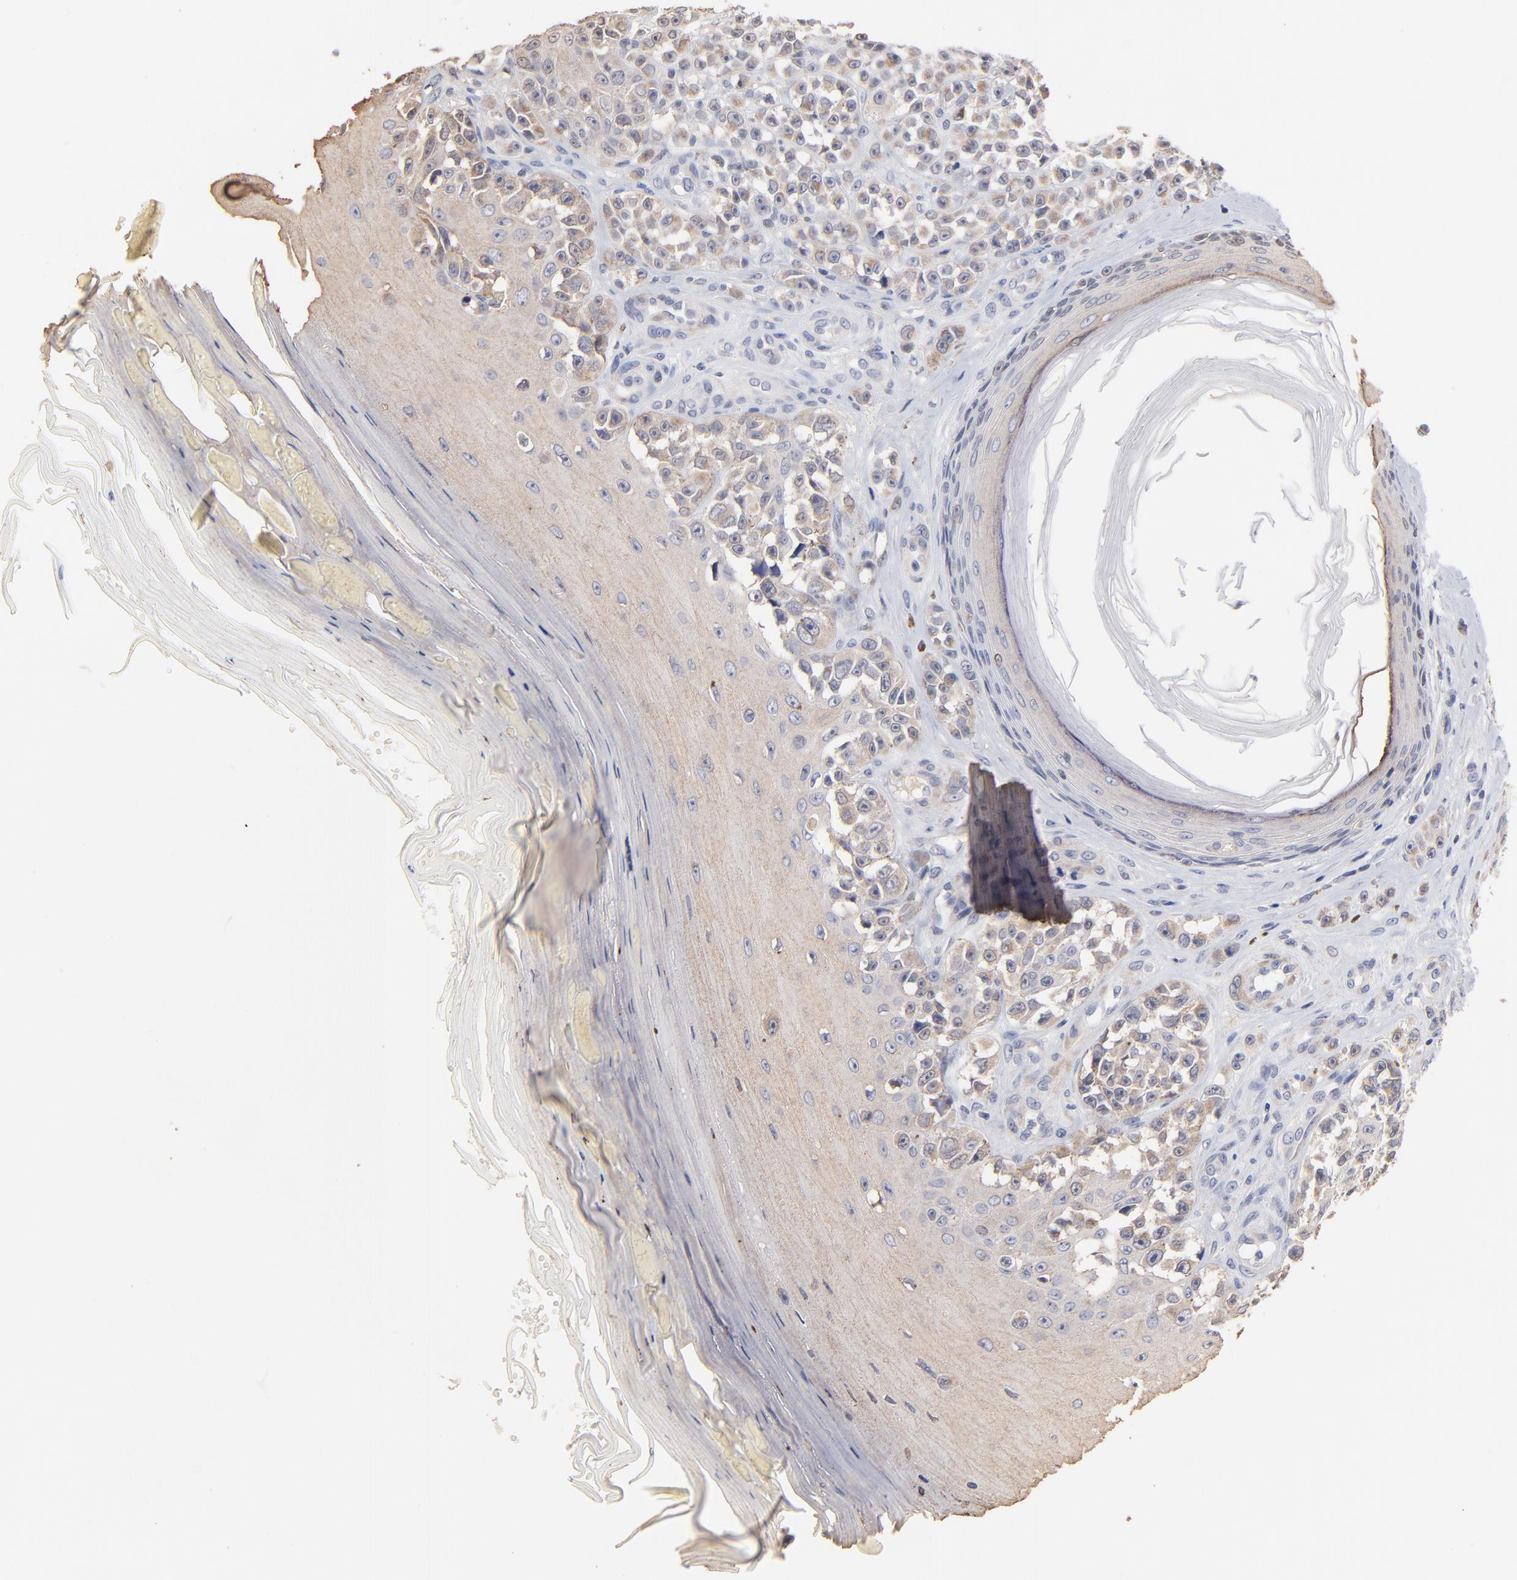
{"staining": {"intensity": "moderate", "quantity": "25%-75%", "location": "cytoplasmic/membranous"}, "tissue": "melanoma", "cell_type": "Tumor cells", "image_type": "cancer", "snomed": [{"axis": "morphology", "description": "Malignant melanoma, NOS"}, {"axis": "topography", "description": "Skin"}], "caption": "Tumor cells display moderate cytoplasmic/membranous staining in about 25%-75% of cells in melanoma.", "gene": "TWNK", "patient": {"sex": "female", "age": 82}}